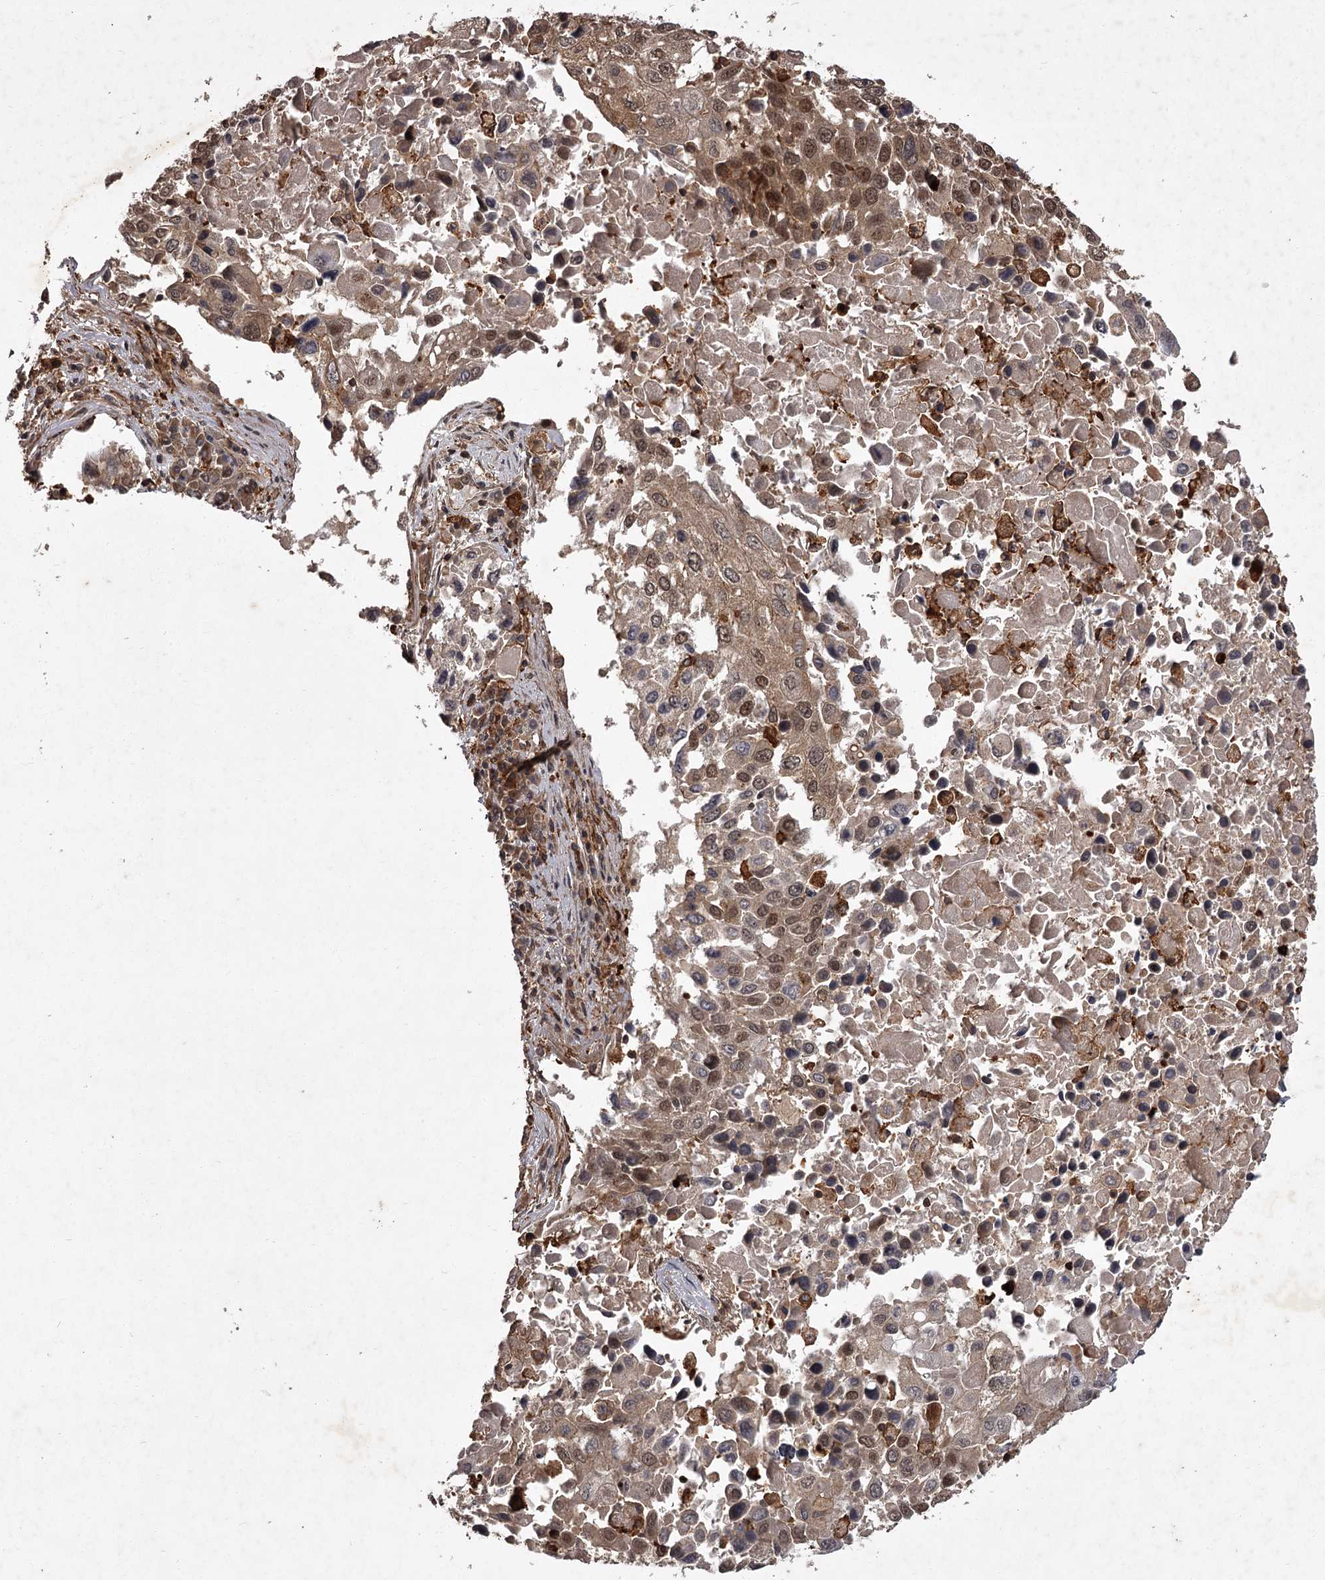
{"staining": {"intensity": "moderate", "quantity": "25%-75%", "location": "cytoplasmic/membranous,nuclear"}, "tissue": "lung cancer", "cell_type": "Tumor cells", "image_type": "cancer", "snomed": [{"axis": "morphology", "description": "Squamous cell carcinoma, NOS"}, {"axis": "topography", "description": "Lung"}], "caption": "There is medium levels of moderate cytoplasmic/membranous and nuclear positivity in tumor cells of lung cancer (squamous cell carcinoma), as demonstrated by immunohistochemical staining (brown color).", "gene": "TBC1D23", "patient": {"sex": "male", "age": 65}}